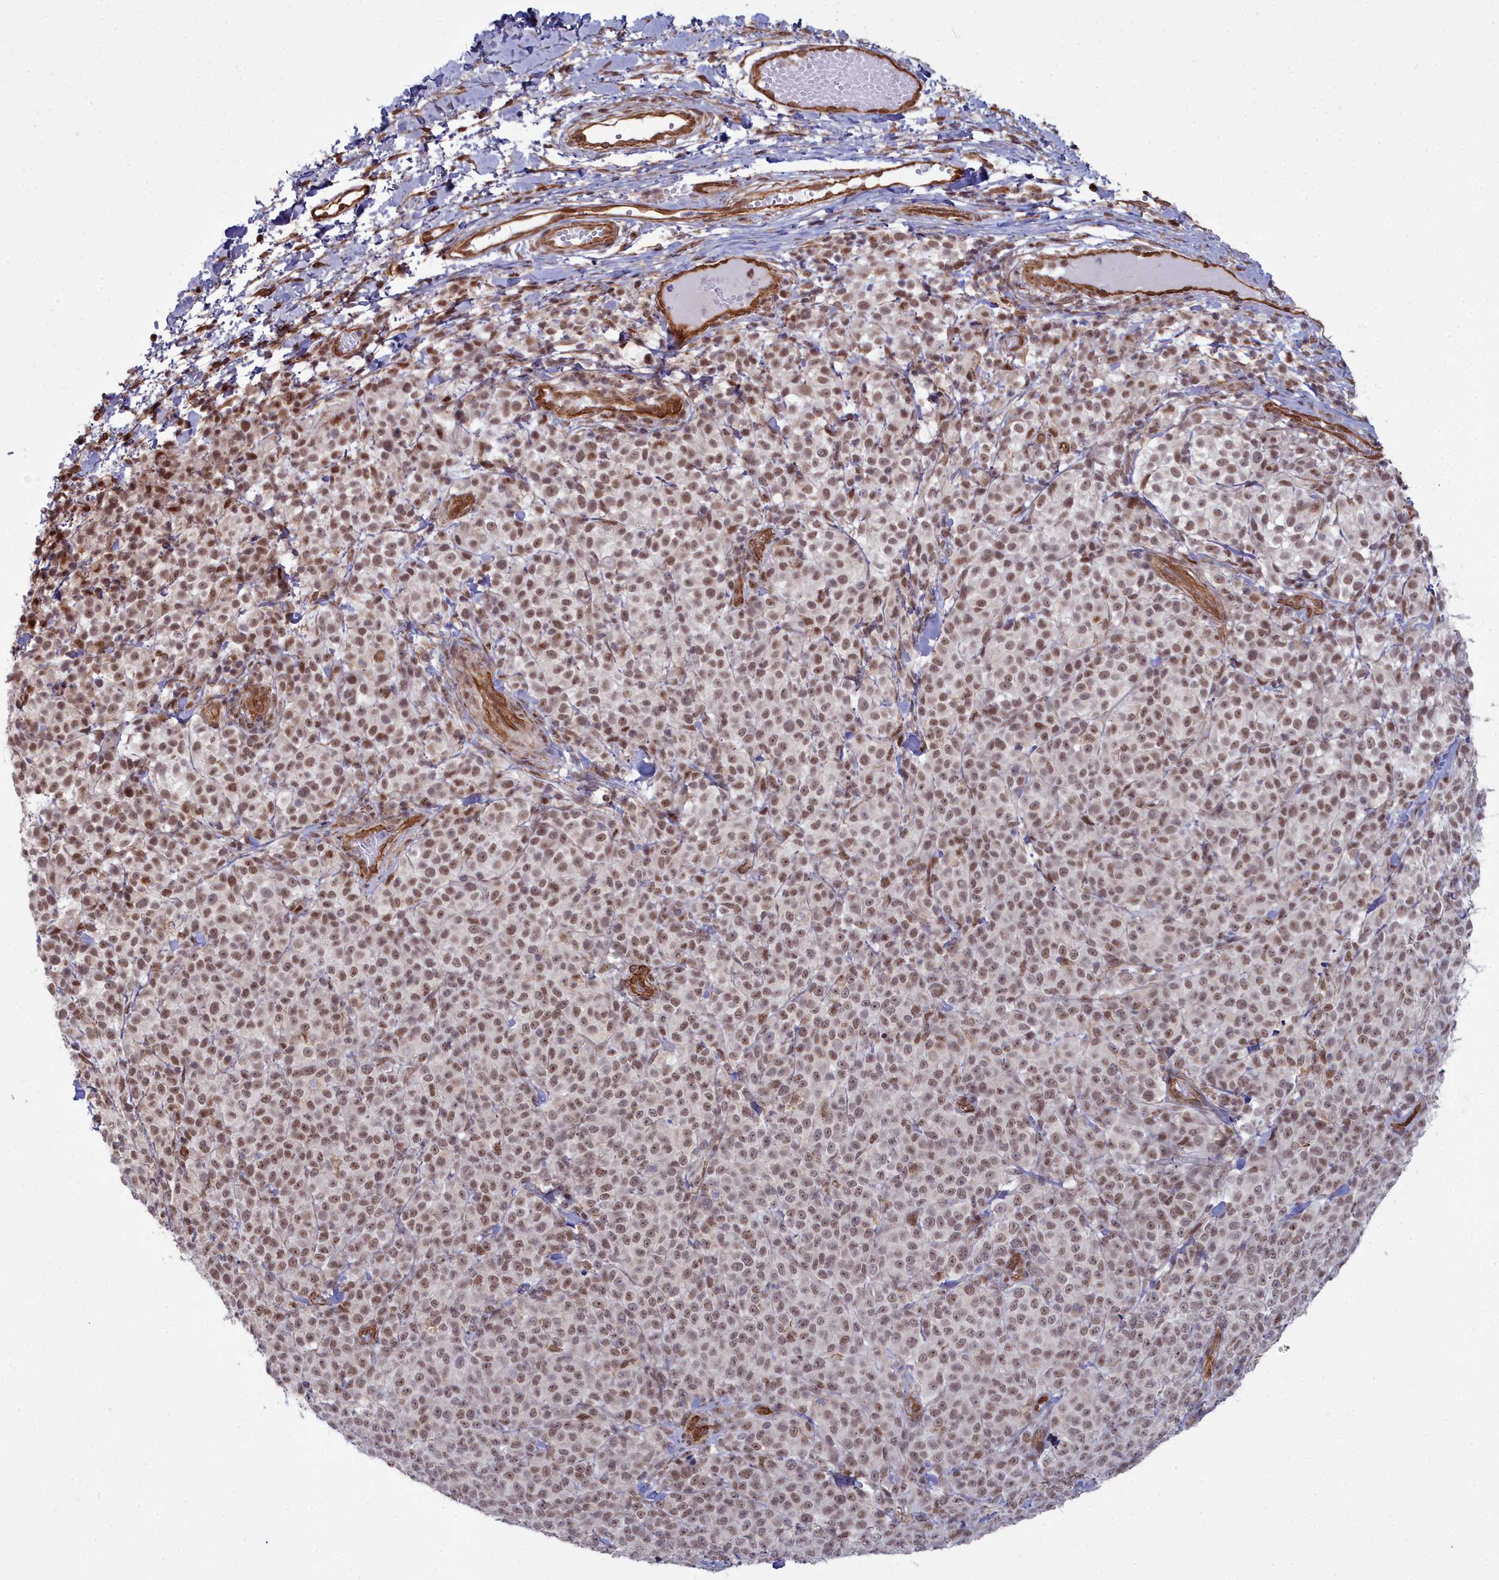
{"staining": {"intensity": "moderate", "quantity": ">75%", "location": "nuclear"}, "tissue": "melanoma", "cell_type": "Tumor cells", "image_type": "cancer", "snomed": [{"axis": "morphology", "description": "Normal tissue, NOS"}, {"axis": "morphology", "description": "Malignant melanoma, NOS"}, {"axis": "topography", "description": "Skin"}], "caption": "This is a micrograph of immunohistochemistry staining of malignant melanoma, which shows moderate positivity in the nuclear of tumor cells.", "gene": "YJU2", "patient": {"sex": "female", "age": 34}}